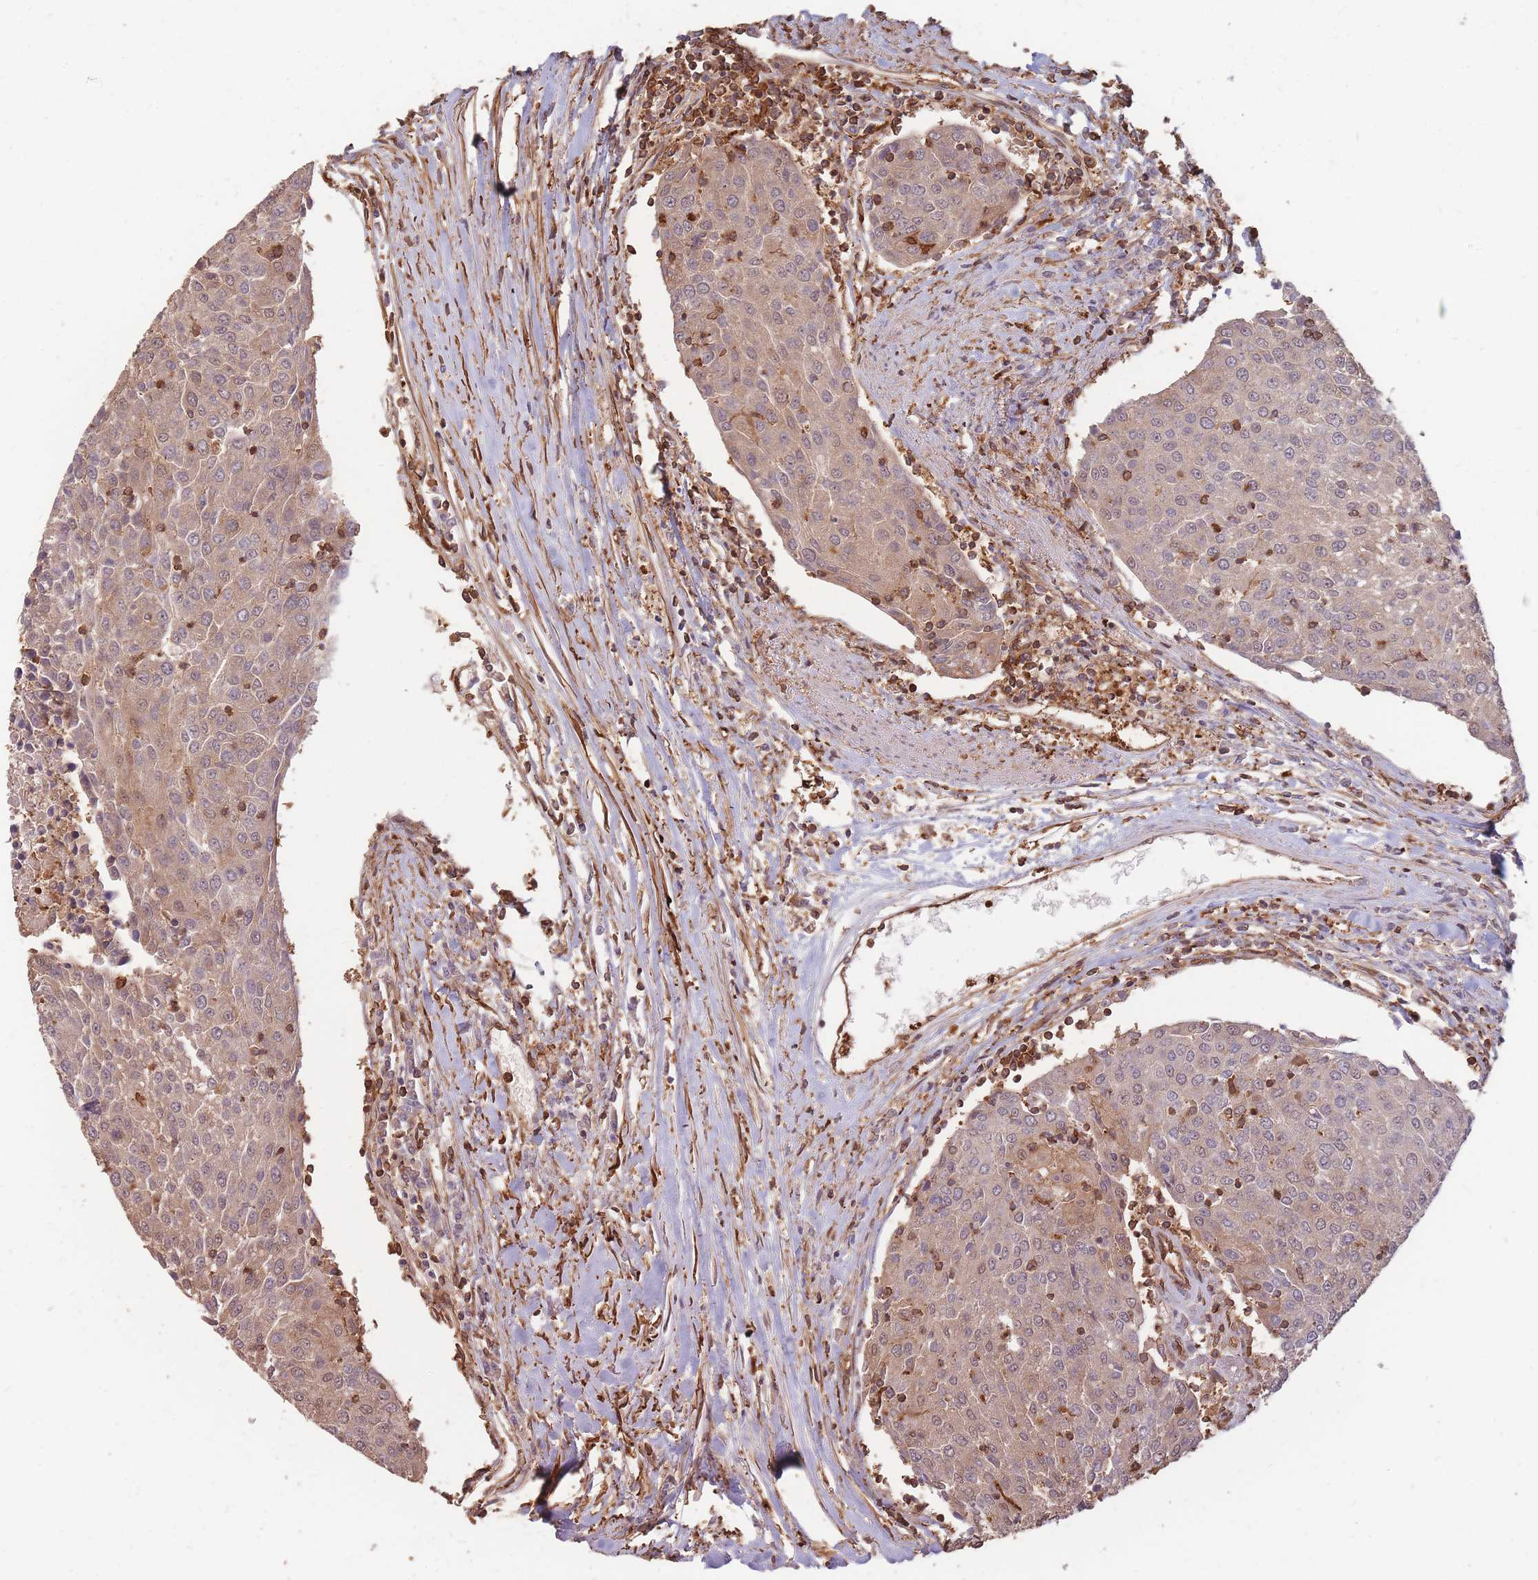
{"staining": {"intensity": "weak", "quantity": ">75%", "location": "cytoplasmic/membranous"}, "tissue": "urothelial cancer", "cell_type": "Tumor cells", "image_type": "cancer", "snomed": [{"axis": "morphology", "description": "Urothelial carcinoma, High grade"}, {"axis": "topography", "description": "Urinary bladder"}], "caption": "Tumor cells display low levels of weak cytoplasmic/membranous staining in approximately >75% of cells in urothelial carcinoma (high-grade).", "gene": "PLS3", "patient": {"sex": "female", "age": 85}}